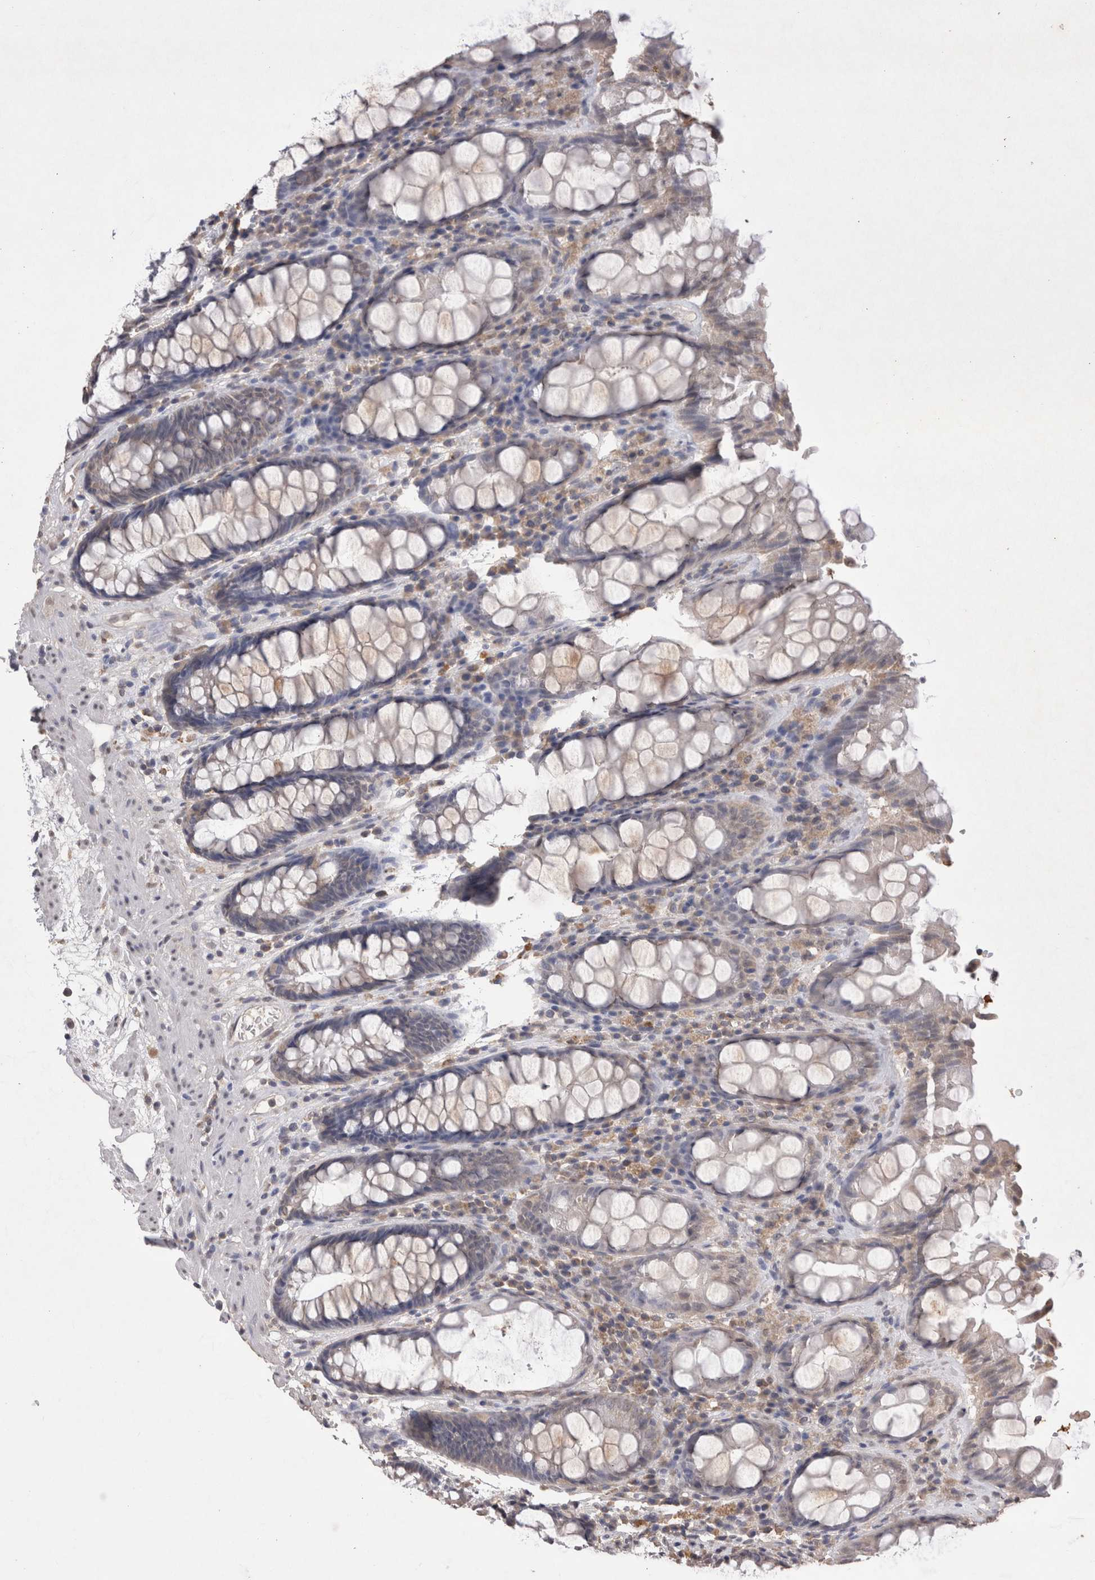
{"staining": {"intensity": "weak", "quantity": ">75%", "location": "cytoplasmic/membranous"}, "tissue": "rectum", "cell_type": "Glandular cells", "image_type": "normal", "snomed": [{"axis": "morphology", "description": "Normal tissue, NOS"}, {"axis": "topography", "description": "Rectum"}], "caption": "IHC image of unremarkable human rectum stained for a protein (brown), which shows low levels of weak cytoplasmic/membranous staining in approximately >75% of glandular cells.", "gene": "GRK5", "patient": {"sex": "male", "age": 64}}